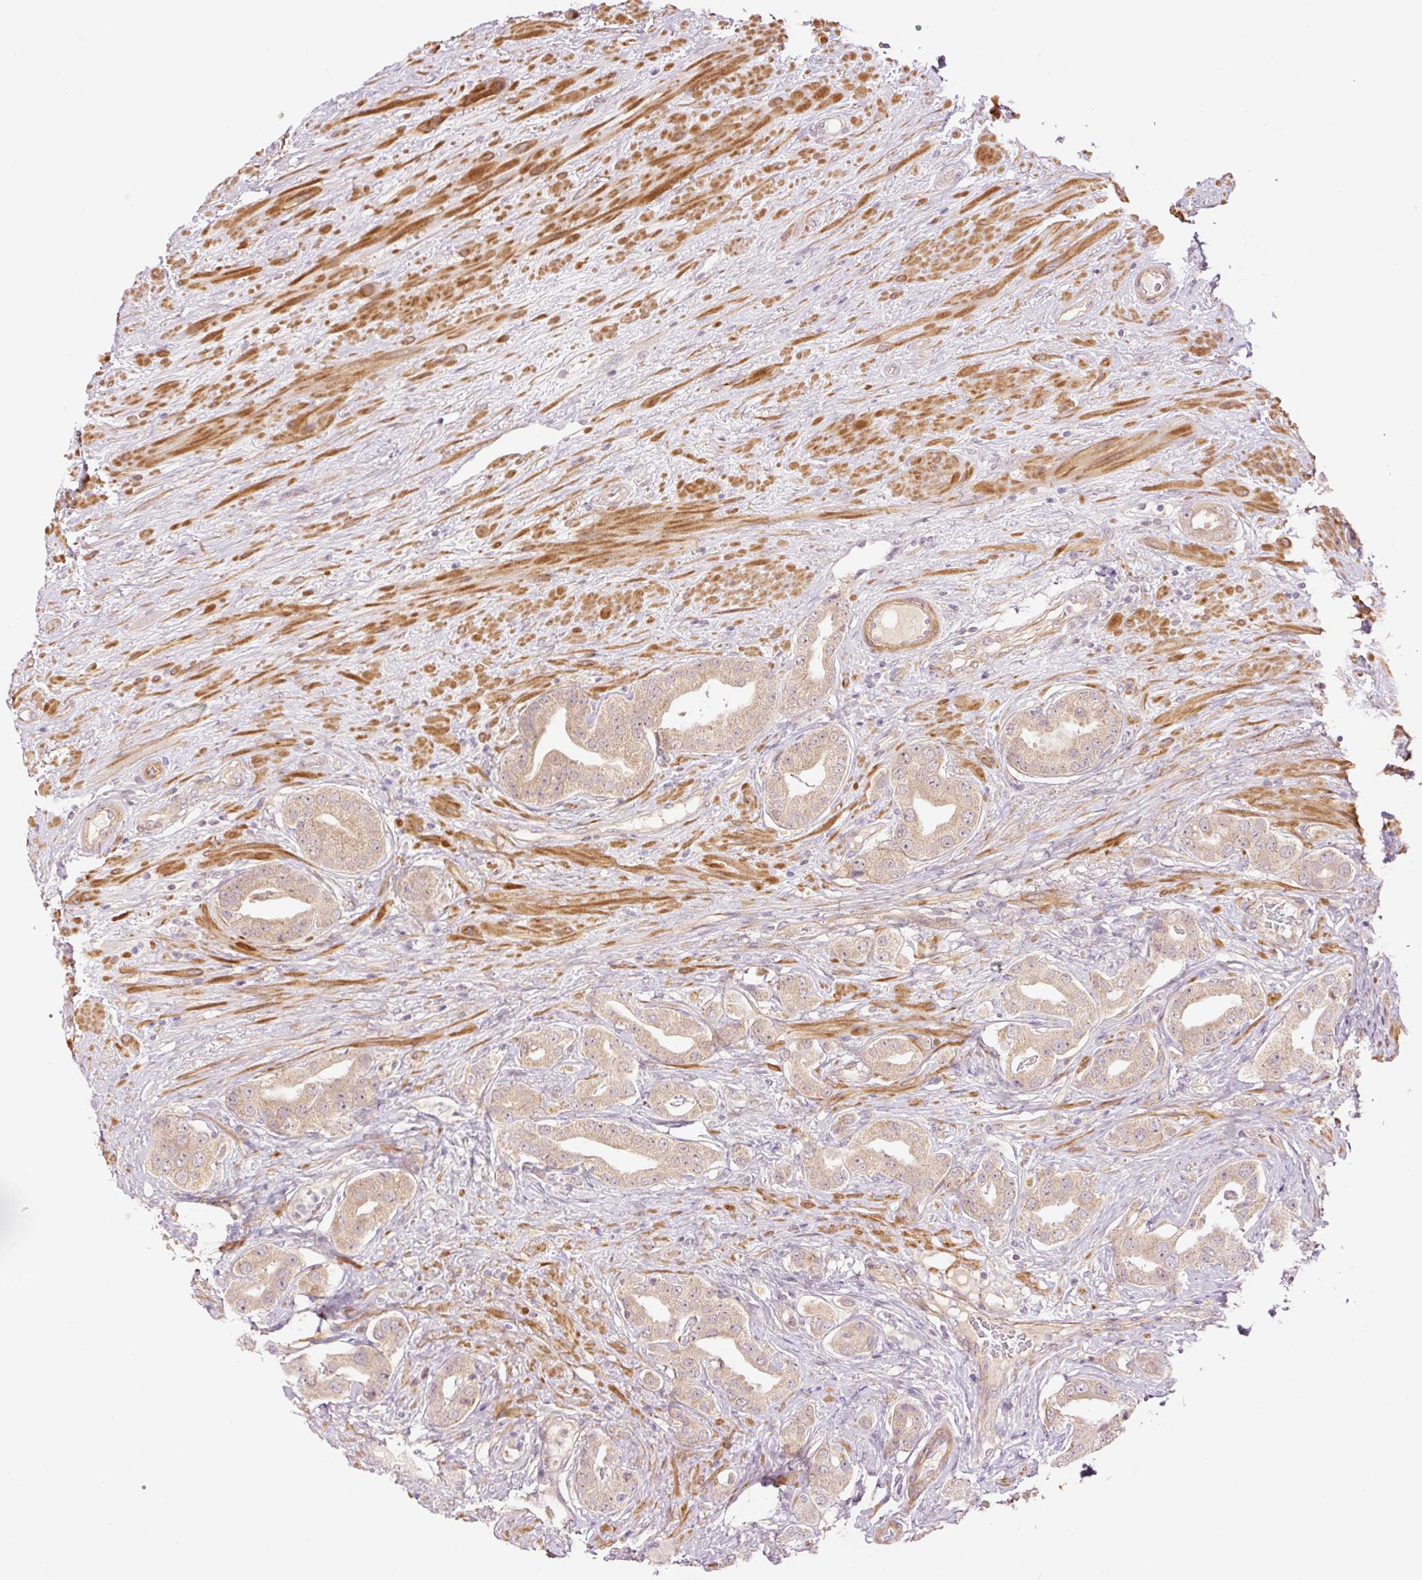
{"staining": {"intensity": "weak", "quantity": ">75%", "location": "cytoplasmic/membranous"}, "tissue": "prostate cancer", "cell_type": "Tumor cells", "image_type": "cancer", "snomed": [{"axis": "morphology", "description": "Adenocarcinoma, High grade"}, {"axis": "topography", "description": "Prostate"}], "caption": "High-grade adenocarcinoma (prostate) was stained to show a protein in brown. There is low levels of weak cytoplasmic/membranous positivity in about >75% of tumor cells.", "gene": "SLC29A3", "patient": {"sex": "male", "age": 63}}